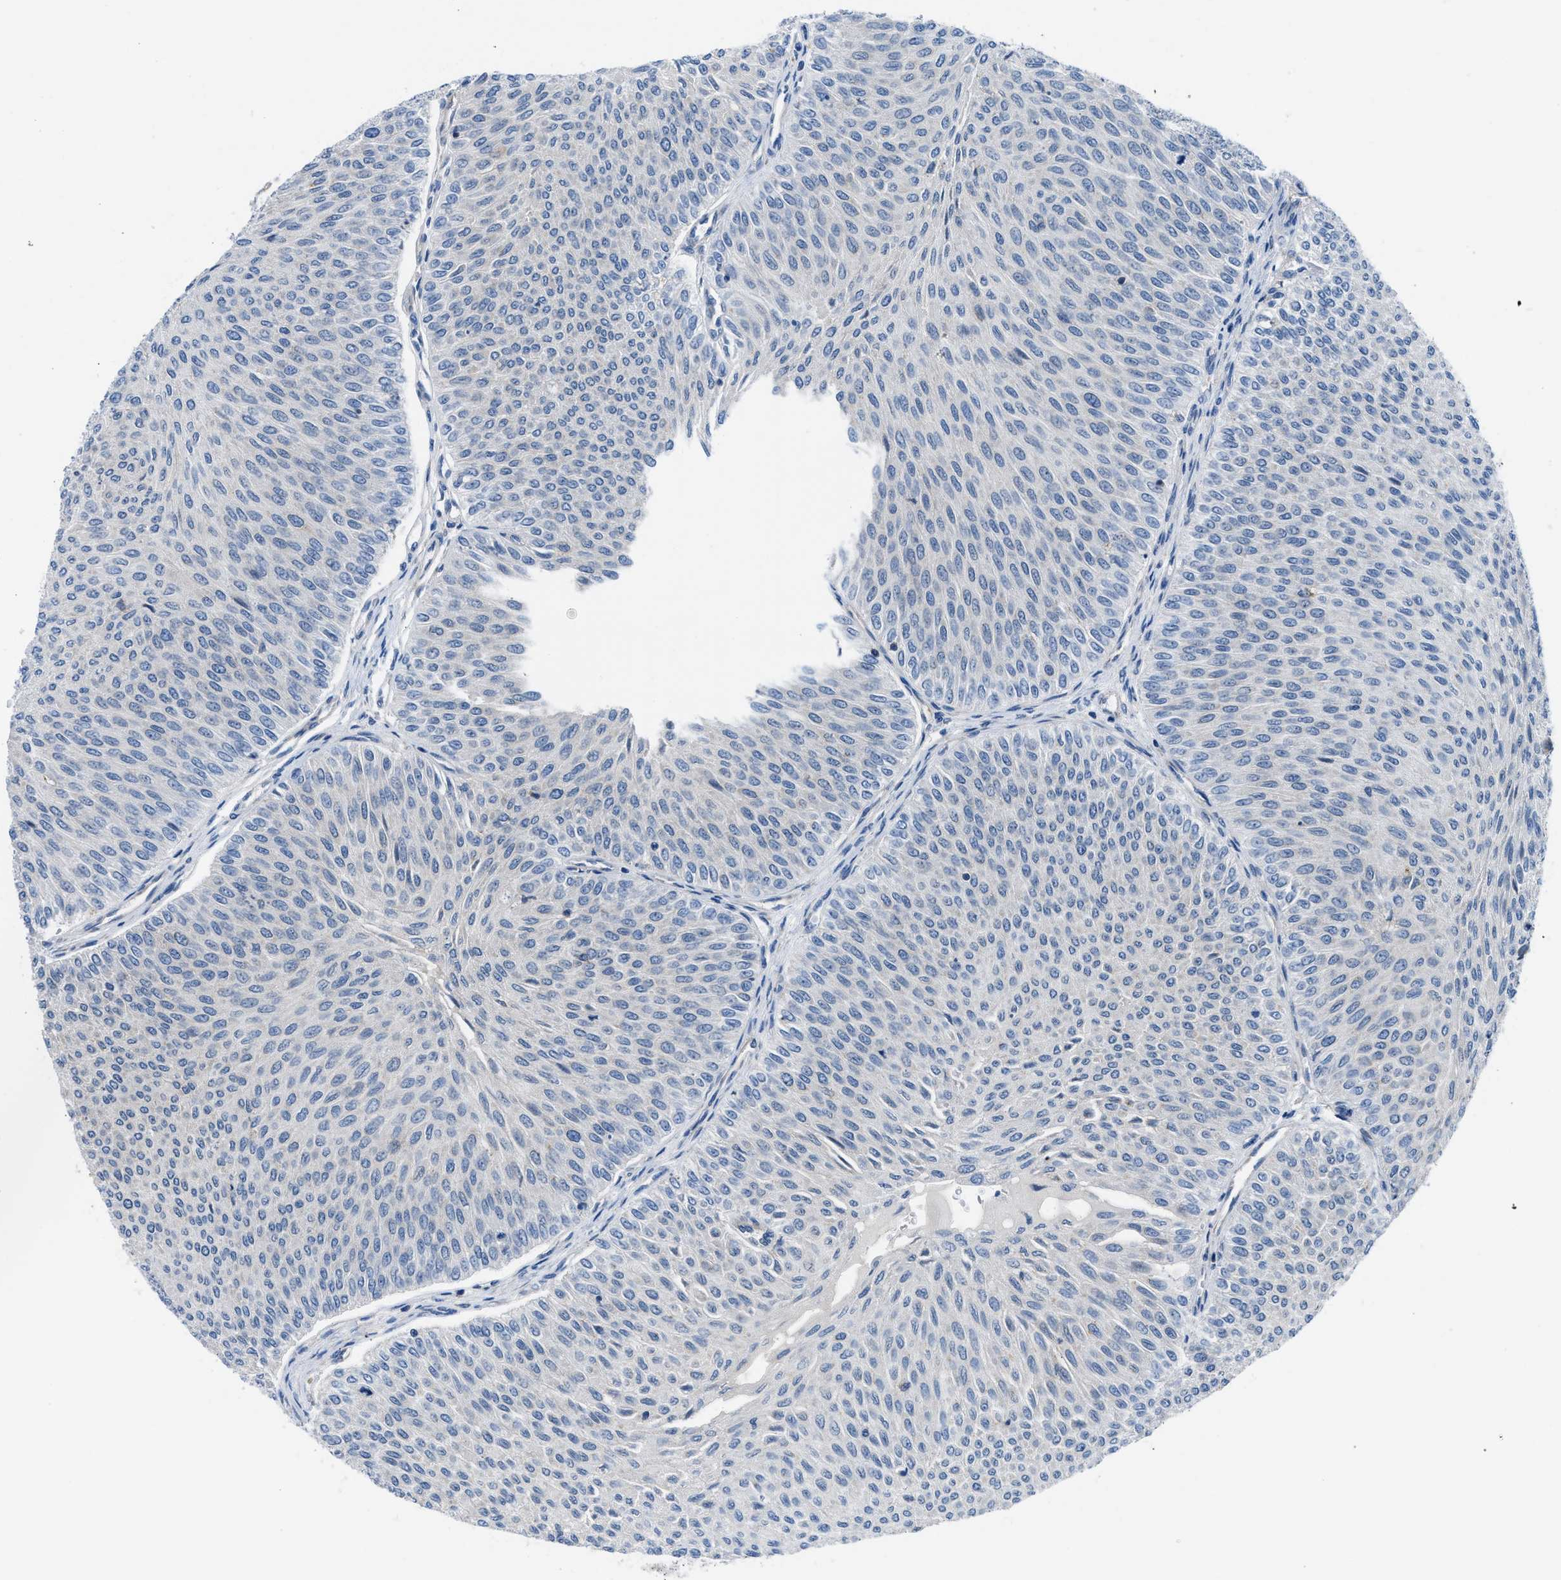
{"staining": {"intensity": "negative", "quantity": "none", "location": "none"}, "tissue": "urothelial cancer", "cell_type": "Tumor cells", "image_type": "cancer", "snomed": [{"axis": "morphology", "description": "Urothelial carcinoma, Low grade"}, {"axis": "topography", "description": "Urinary bladder"}], "caption": "Protein analysis of urothelial cancer exhibits no significant expression in tumor cells.", "gene": "BNC2", "patient": {"sex": "male", "age": 78}}